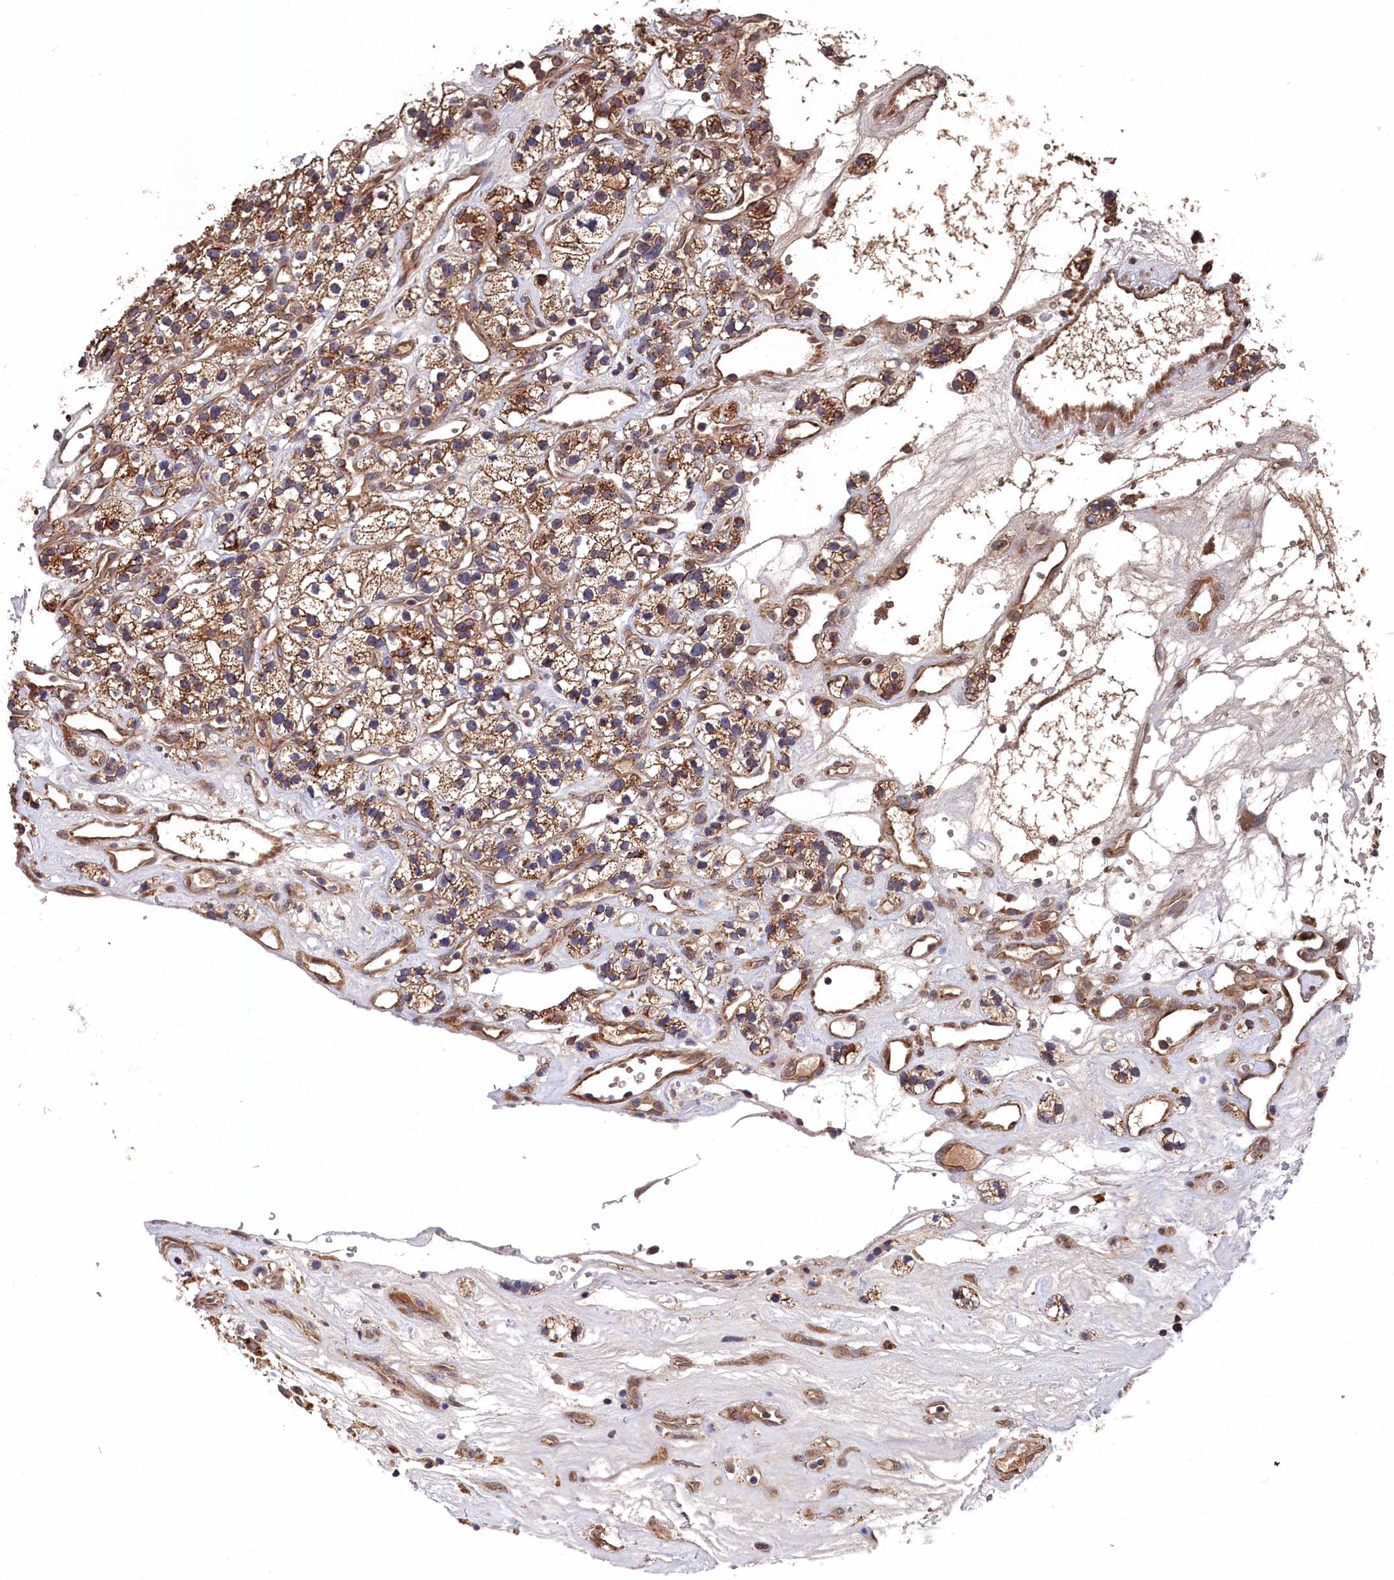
{"staining": {"intensity": "moderate", "quantity": ">75%", "location": "cytoplasmic/membranous"}, "tissue": "renal cancer", "cell_type": "Tumor cells", "image_type": "cancer", "snomed": [{"axis": "morphology", "description": "Adenocarcinoma, NOS"}, {"axis": "topography", "description": "Kidney"}], "caption": "Renal cancer (adenocarcinoma) stained for a protein demonstrates moderate cytoplasmic/membranous positivity in tumor cells.", "gene": "SLC12A4", "patient": {"sex": "female", "age": 57}}